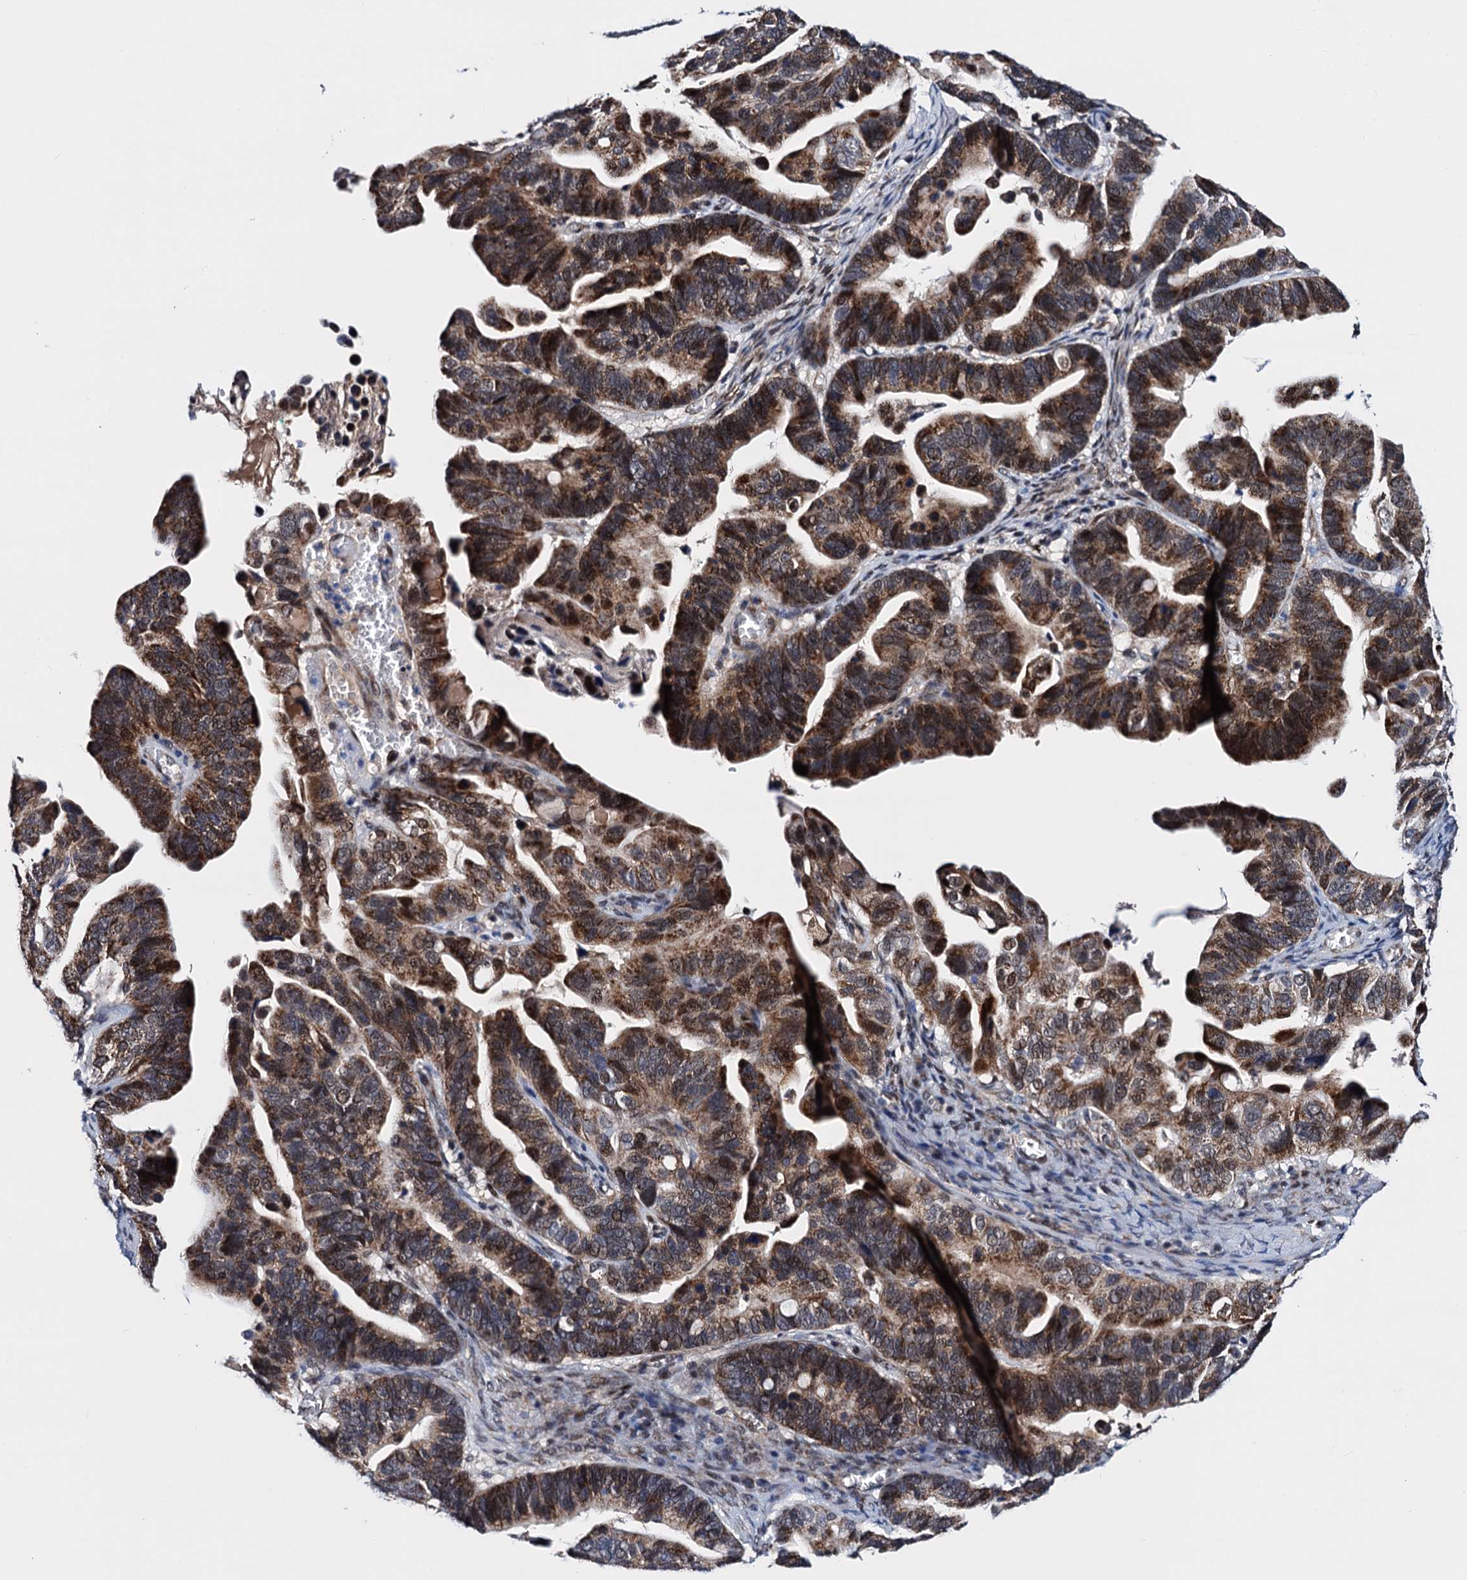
{"staining": {"intensity": "strong", "quantity": ">75%", "location": "cytoplasmic/membranous"}, "tissue": "ovarian cancer", "cell_type": "Tumor cells", "image_type": "cancer", "snomed": [{"axis": "morphology", "description": "Cystadenocarcinoma, serous, NOS"}, {"axis": "topography", "description": "Ovary"}], "caption": "Immunohistochemistry (IHC) of ovarian cancer (serous cystadenocarcinoma) exhibits high levels of strong cytoplasmic/membranous expression in approximately >75% of tumor cells.", "gene": "COA4", "patient": {"sex": "female", "age": 56}}